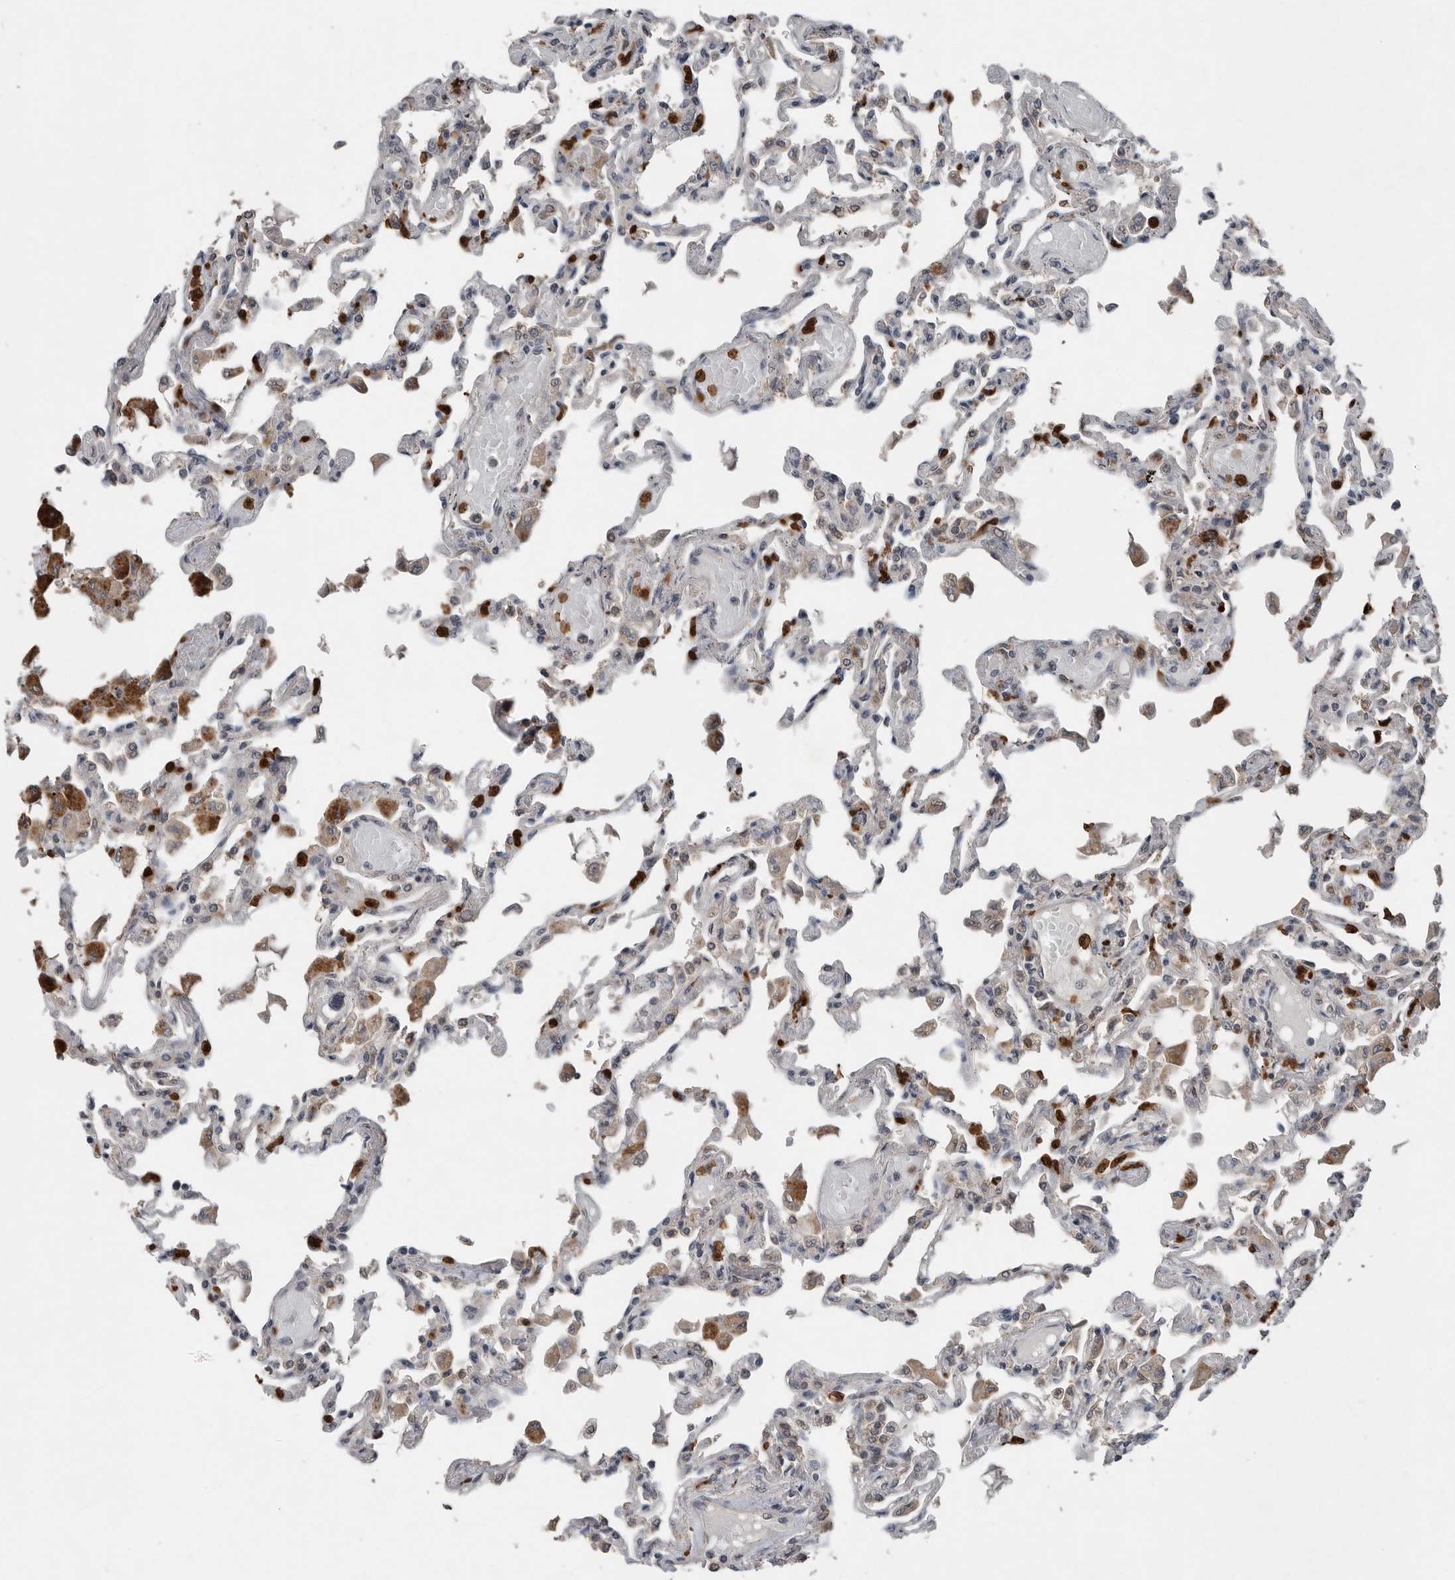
{"staining": {"intensity": "weak", "quantity": "25%-75%", "location": "cytoplasmic/membranous"}, "tissue": "lung", "cell_type": "Alveolar cells", "image_type": "normal", "snomed": [{"axis": "morphology", "description": "Normal tissue, NOS"}, {"axis": "topography", "description": "Bronchus"}, {"axis": "topography", "description": "Lung"}], "caption": "Normal lung was stained to show a protein in brown. There is low levels of weak cytoplasmic/membranous expression in about 25%-75% of alveolar cells. (DAB (3,3'-diaminobenzidine) = brown stain, brightfield microscopy at high magnification).", "gene": "SCP2", "patient": {"sex": "female", "age": 49}}